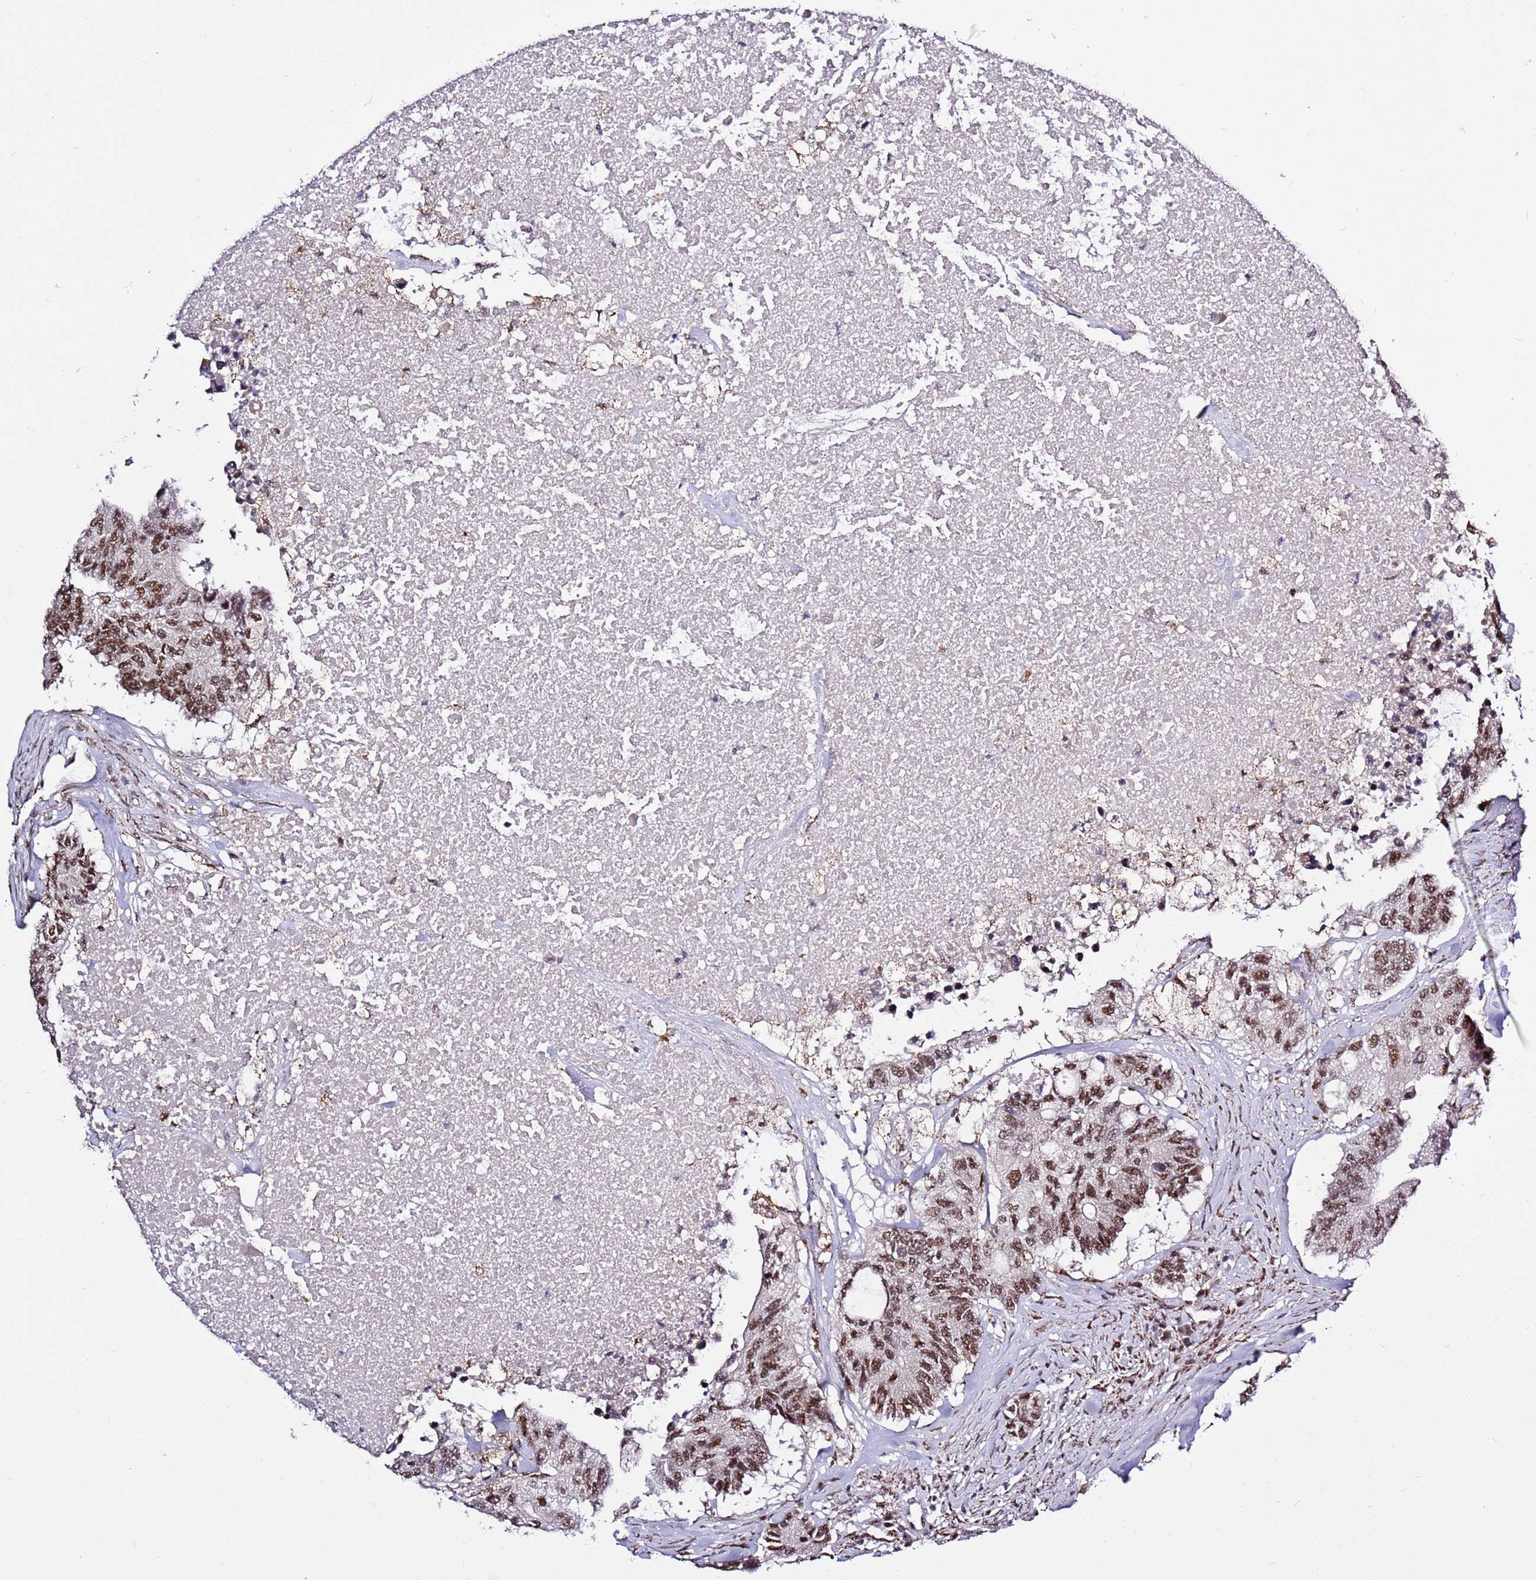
{"staining": {"intensity": "strong", "quantity": ">75%", "location": "nuclear"}, "tissue": "colorectal cancer", "cell_type": "Tumor cells", "image_type": "cancer", "snomed": [{"axis": "morphology", "description": "Adenocarcinoma, NOS"}, {"axis": "topography", "description": "Colon"}], "caption": "Protein analysis of colorectal cancer (adenocarcinoma) tissue reveals strong nuclear positivity in about >75% of tumor cells.", "gene": "AKAP8L", "patient": {"sex": "male", "age": 71}}